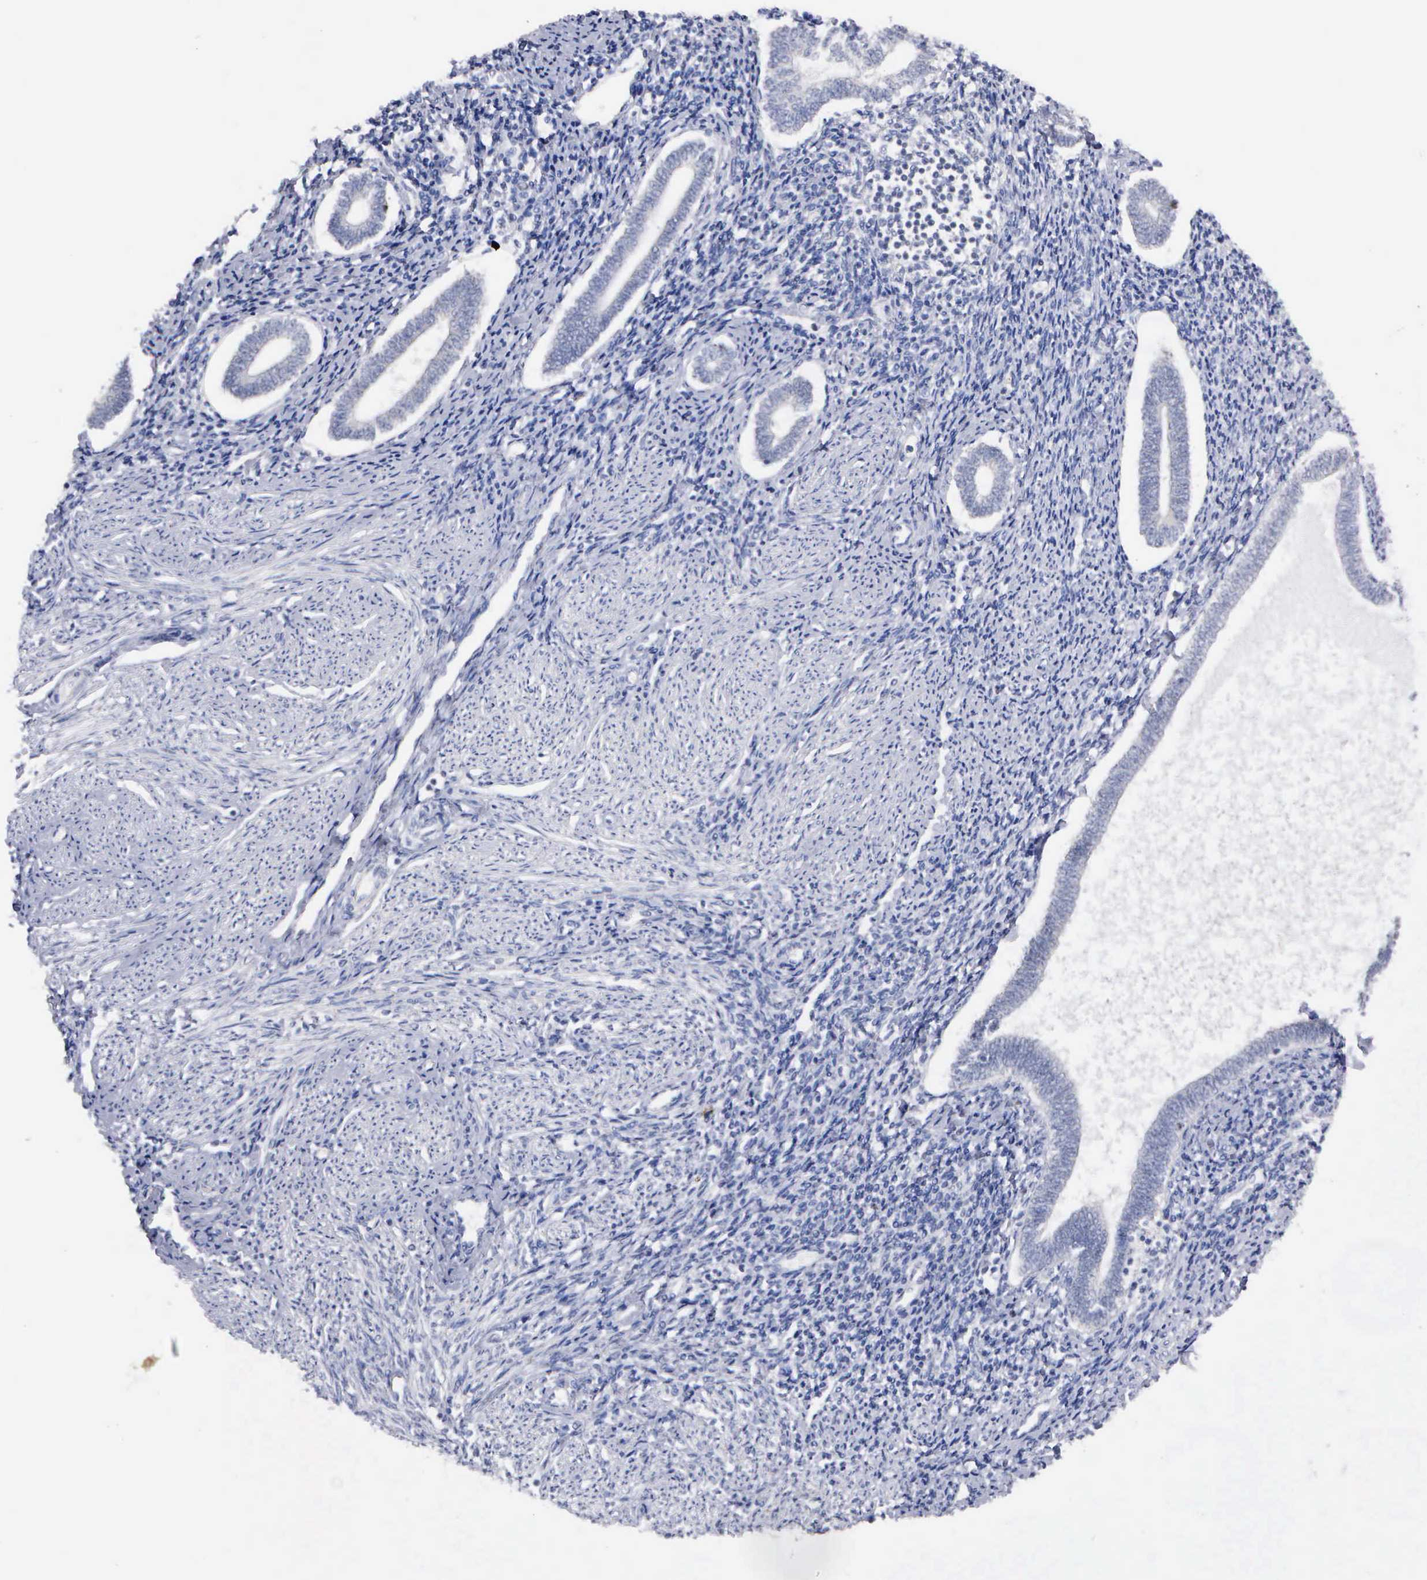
{"staining": {"intensity": "negative", "quantity": "none", "location": "none"}, "tissue": "endometrium", "cell_type": "Cells in endometrial stroma", "image_type": "normal", "snomed": [{"axis": "morphology", "description": "Normal tissue, NOS"}, {"axis": "topography", "description": "Endometrium"}], "caption": "This is an immunohistochemistry histopathology image of benign human endometrium. There is no positivity in cells in endometrial stroma.", "gene": "KDM6A", "patient": {"sex": "female", "age": 52}}